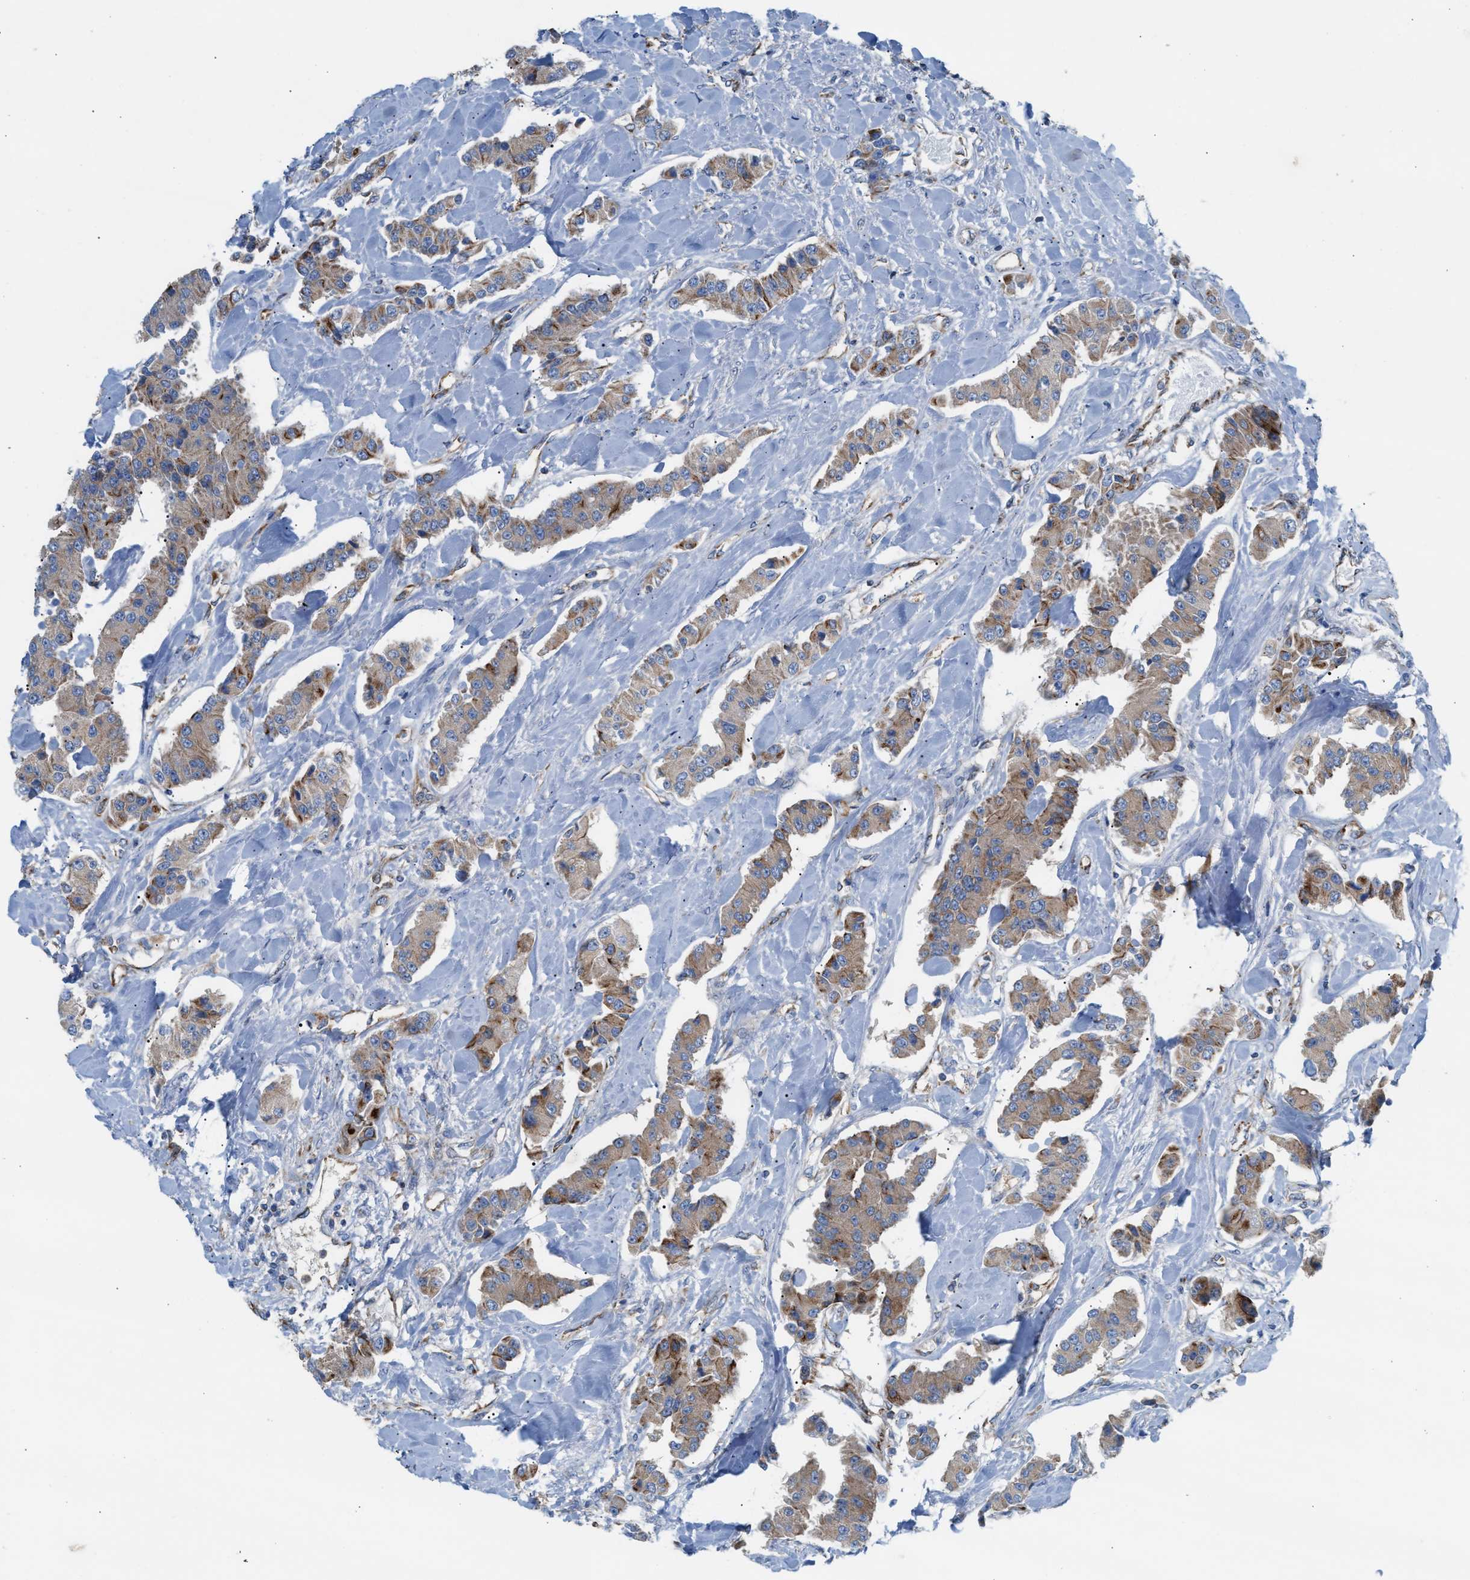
{"staining": {"intensity": "weak", "quantity": ">75%", "location": "cytoplasmic/membranous"}, "tissue": "carcinoid", "cell_type": "Tumor cells", "image_type": "cancer", "snomed": [{"axis": "morphology", "description": "Carcinoid, malignant, NOS"}, {"axis": "topography", "description": "Pancreas"}], "caption": "Weak cytoplasmic/membranous protein expression is seen in approximately >75% of tumor cells in carcinoid.", "gene": "TBC1D15", "patient": {"sex": "male", "age": 41}}